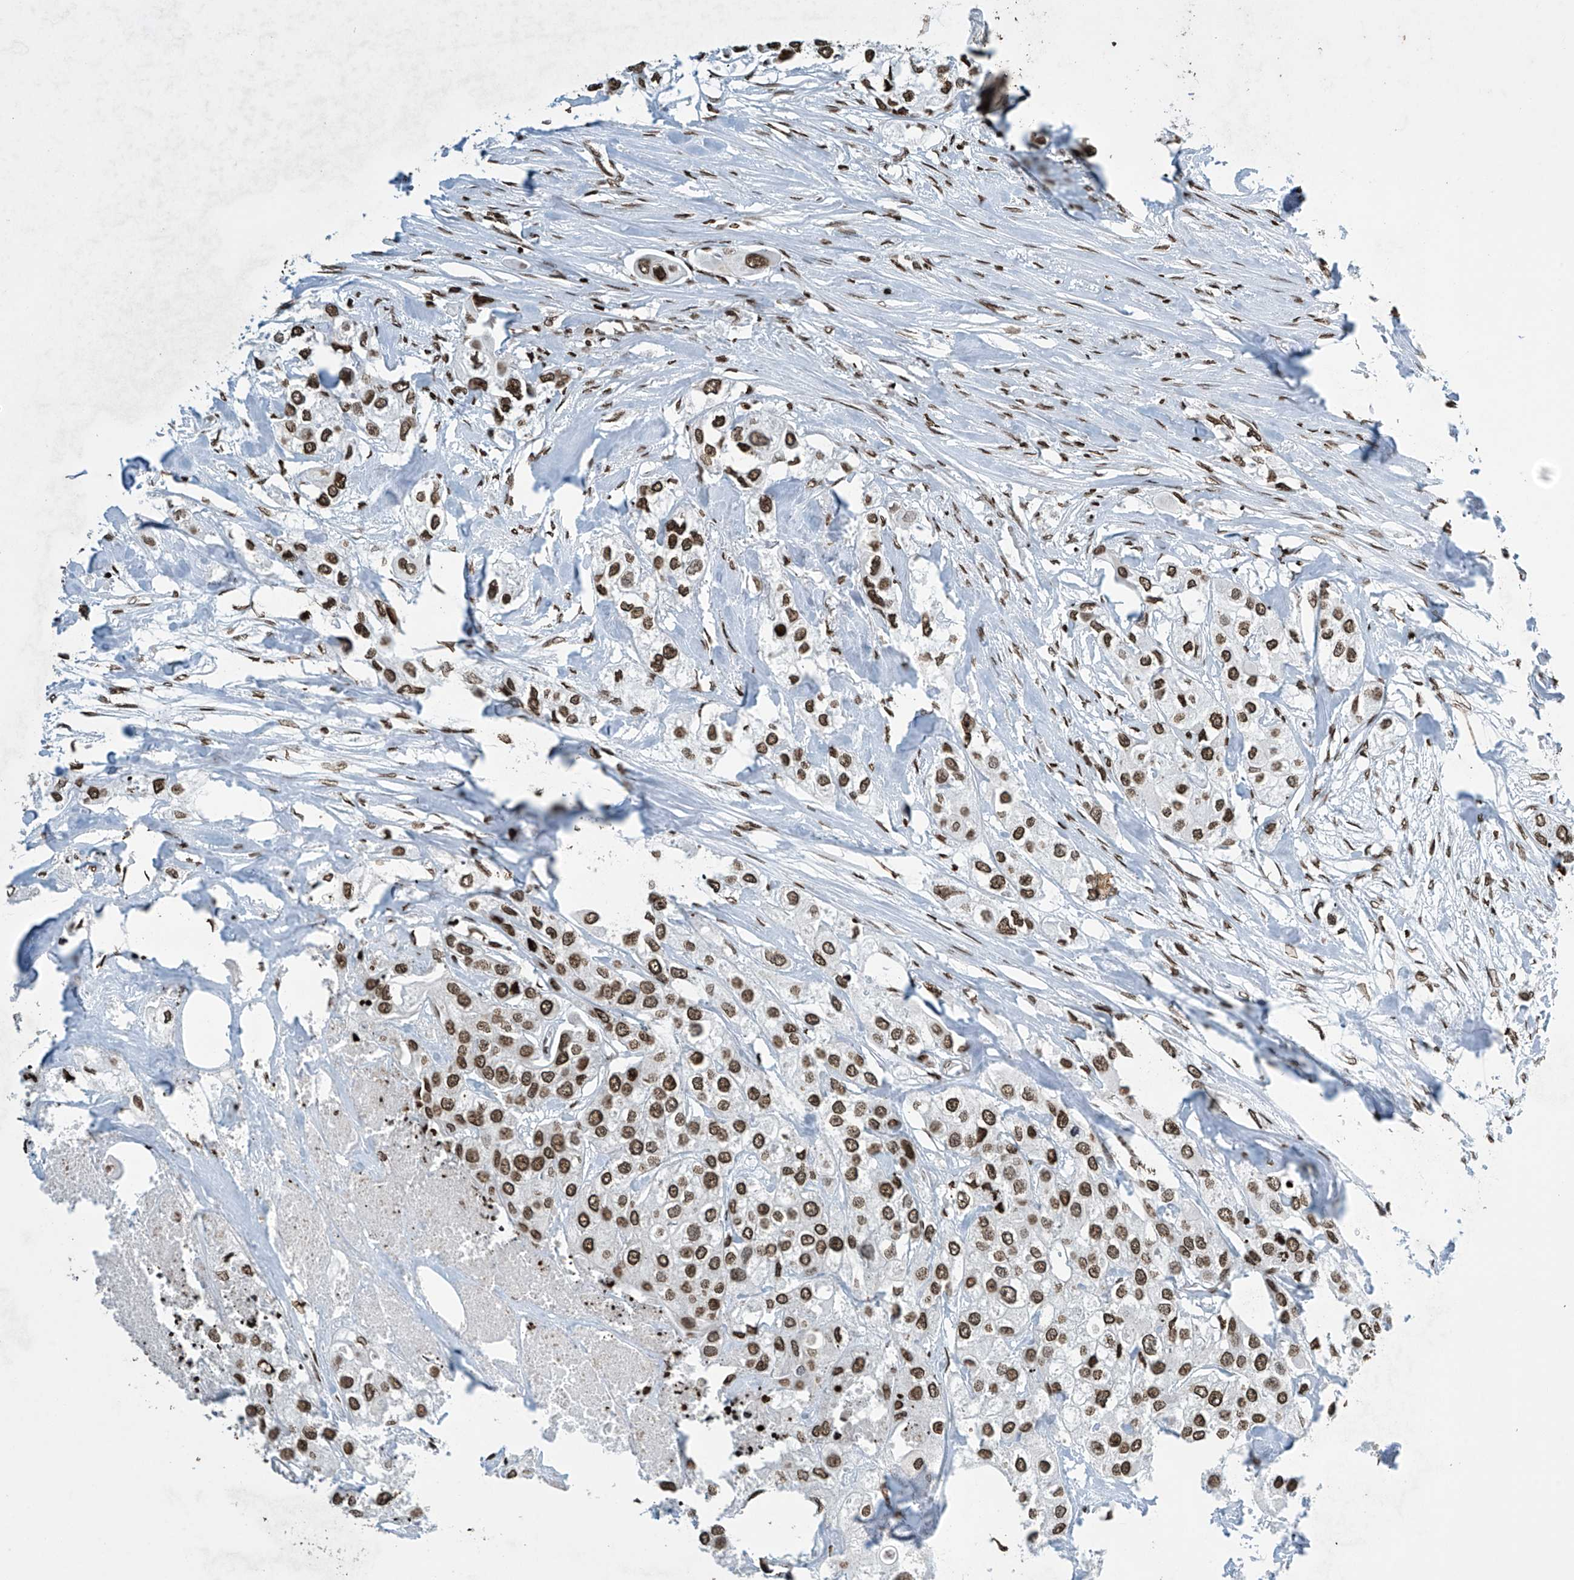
{"staining": {"intensity": "strong", "quantity": ">75%", "location": "nuclear"}, "tissue": "urothelial cancer", "cell_type": "Tumor cells", "image_type": "cancer", "snomed": [{"axis": "morphology", "description": "Urothelial carcinoma, High grade"}, {"axis": "topography", "description": "Urinary bladder"}], "caption": "Urothelial cancer tissue exhibits strong nuclear expression in about >75% of tumor cells", "gene": "H4C16", "patient": {"sex": "male", "age": 64}}